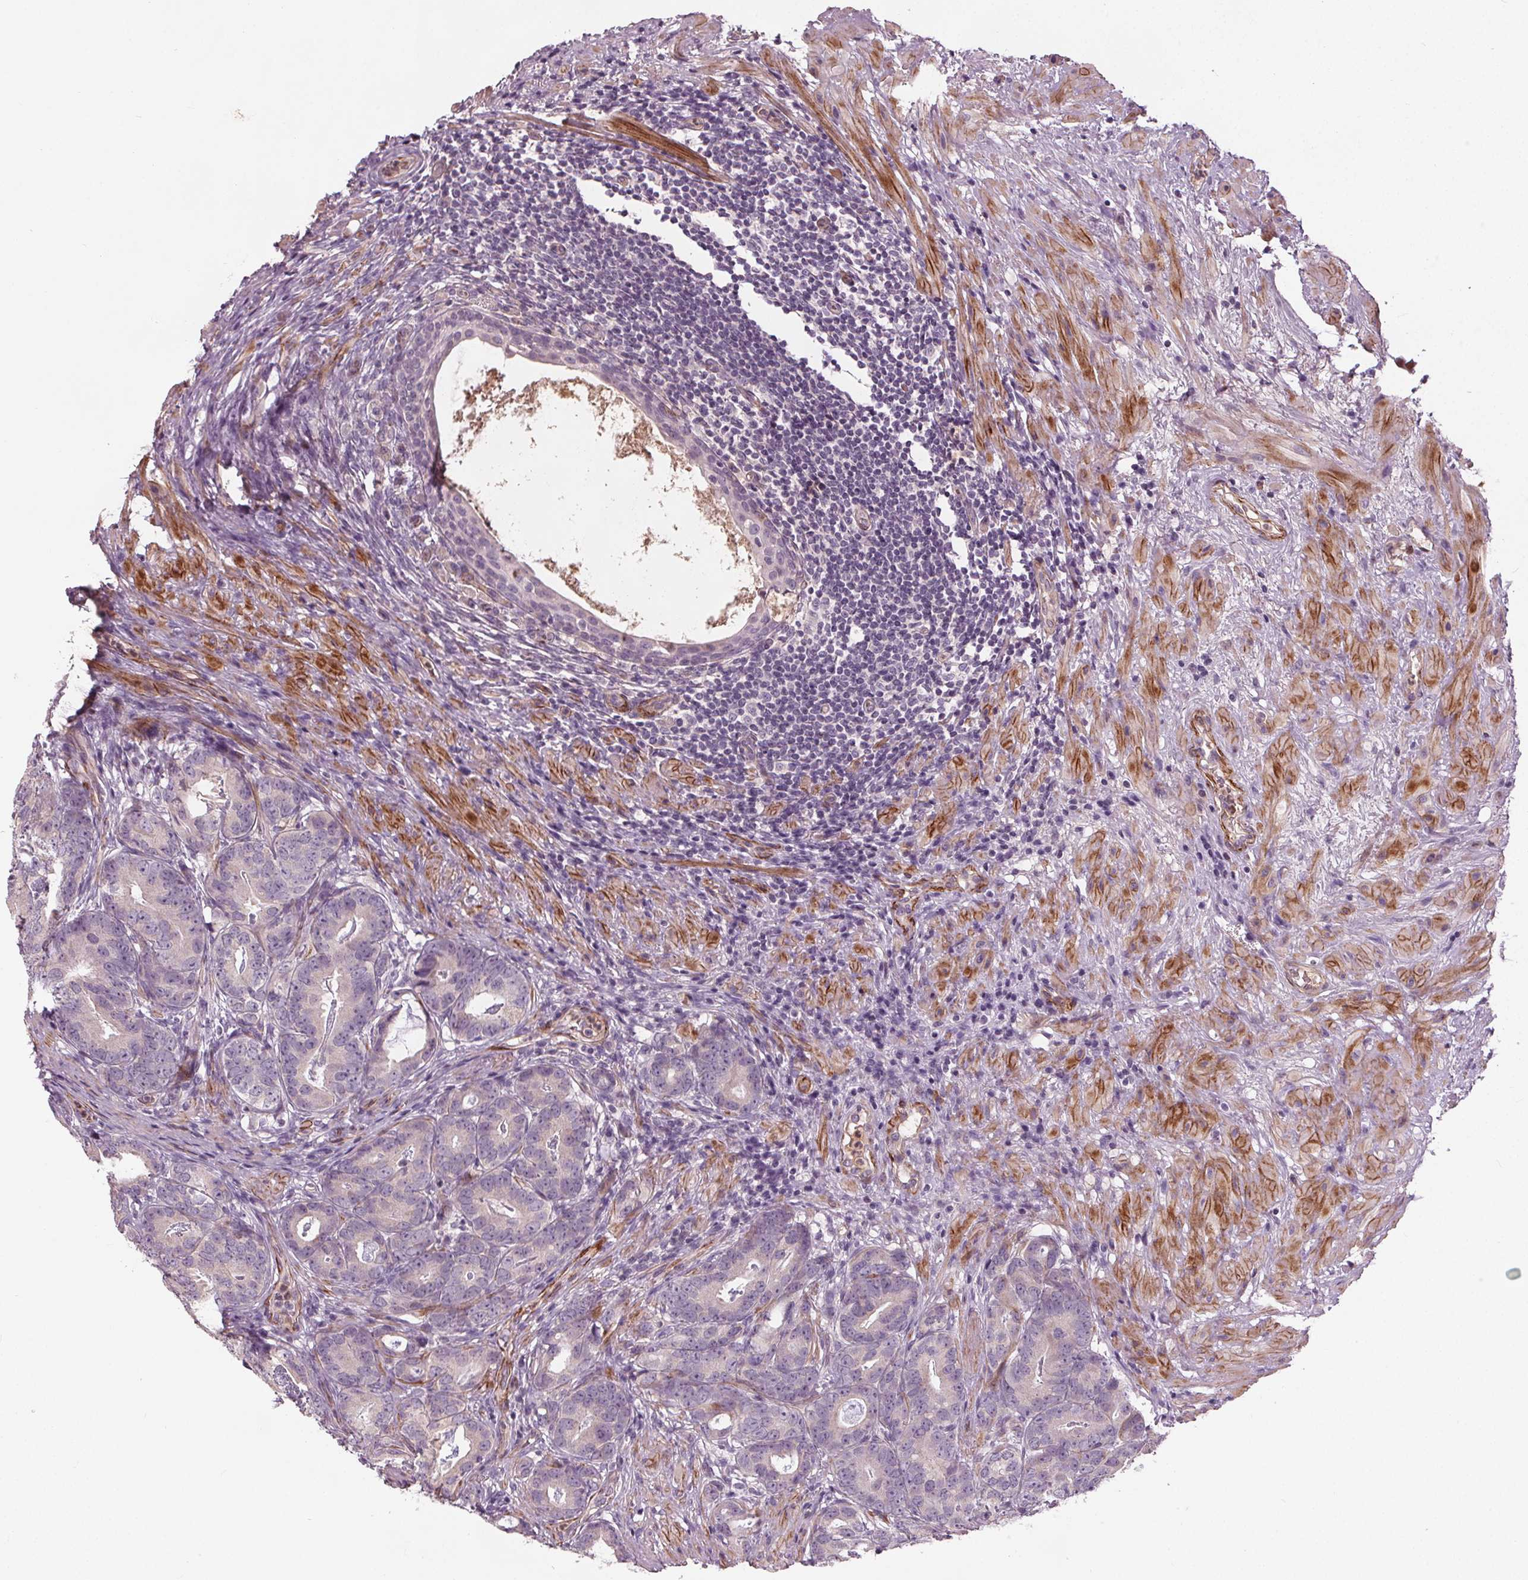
{"staining": {"intensity": "negative", "quantity": "none", "location": "none"}, "tissue": "prostate cancer", "cell_type": "Tumor cells", "image_type": "cancer", "snomed": [{"axis": "morphology", "description": "Adenocarcinoma, Low grade"}, {"axis": "topography", "description": "Prostate and seminal vesicle, NOS"}], "caption": "The IHC micrograph has no significant positivity in tumor cells of prostate cancer tissue.", "gene": "PDGFD", "patient": {"sex": "male", "age": 71}}